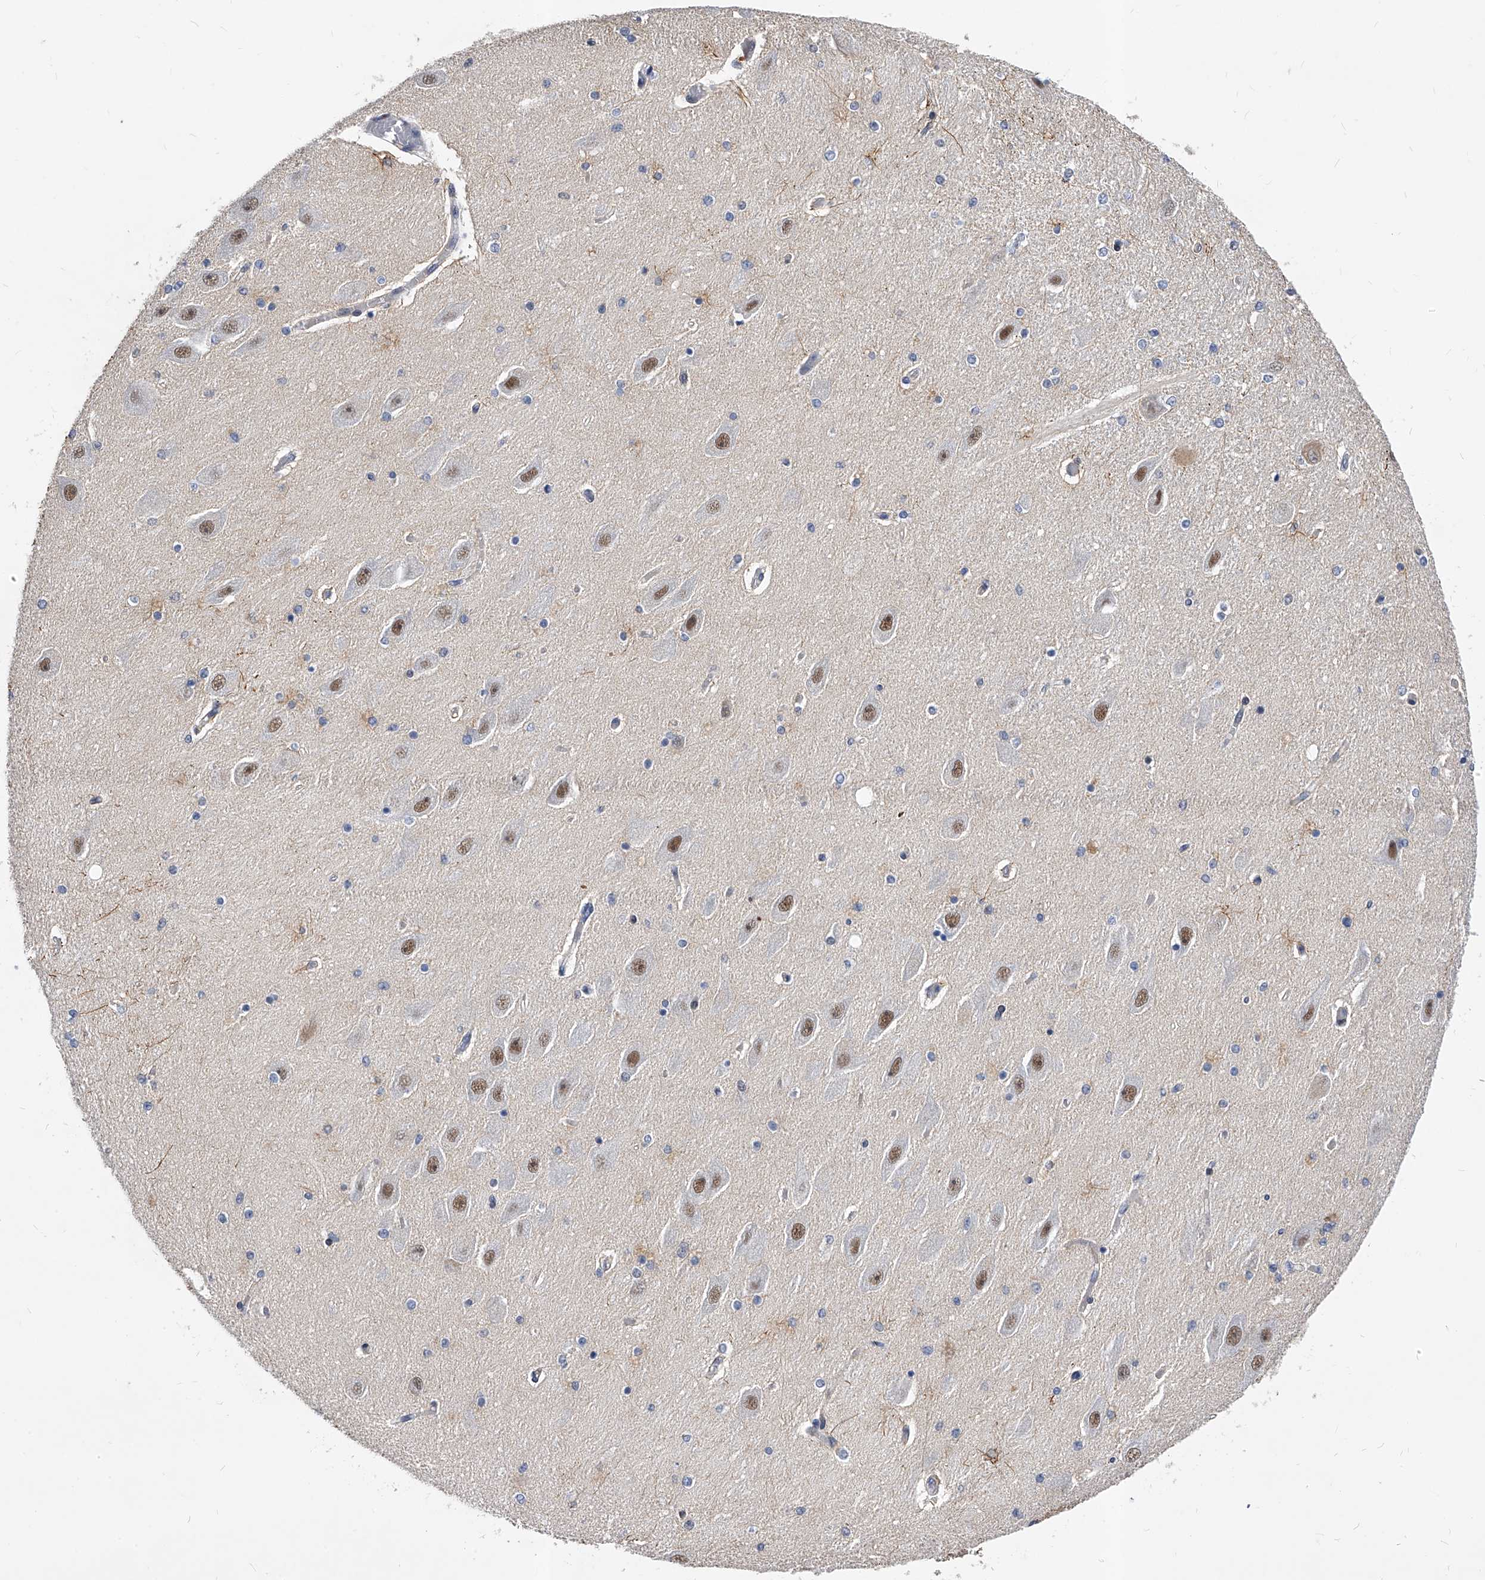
{"staining": {"intensity": "moderate", "quantity": "<25%", "location": "nuclear"}, "tissue": "hippocampus", "cell_type": "Glial cells", "image_type": "normal", "snomed": [{"axis": "morphology", "description": "Normal tissue, NOS"}, {"axis": "topography", "description": "Hippocampus"}], "caption": "Hippocampus stained with DAB (3,3'-diaminobenzidine) immunohistochemistry (IHC) displays low levels of moderate nuclear positivity in about <25% of glial cells.", "gene": "TESK2", "patient": {"sex": "female", "age": 54}}